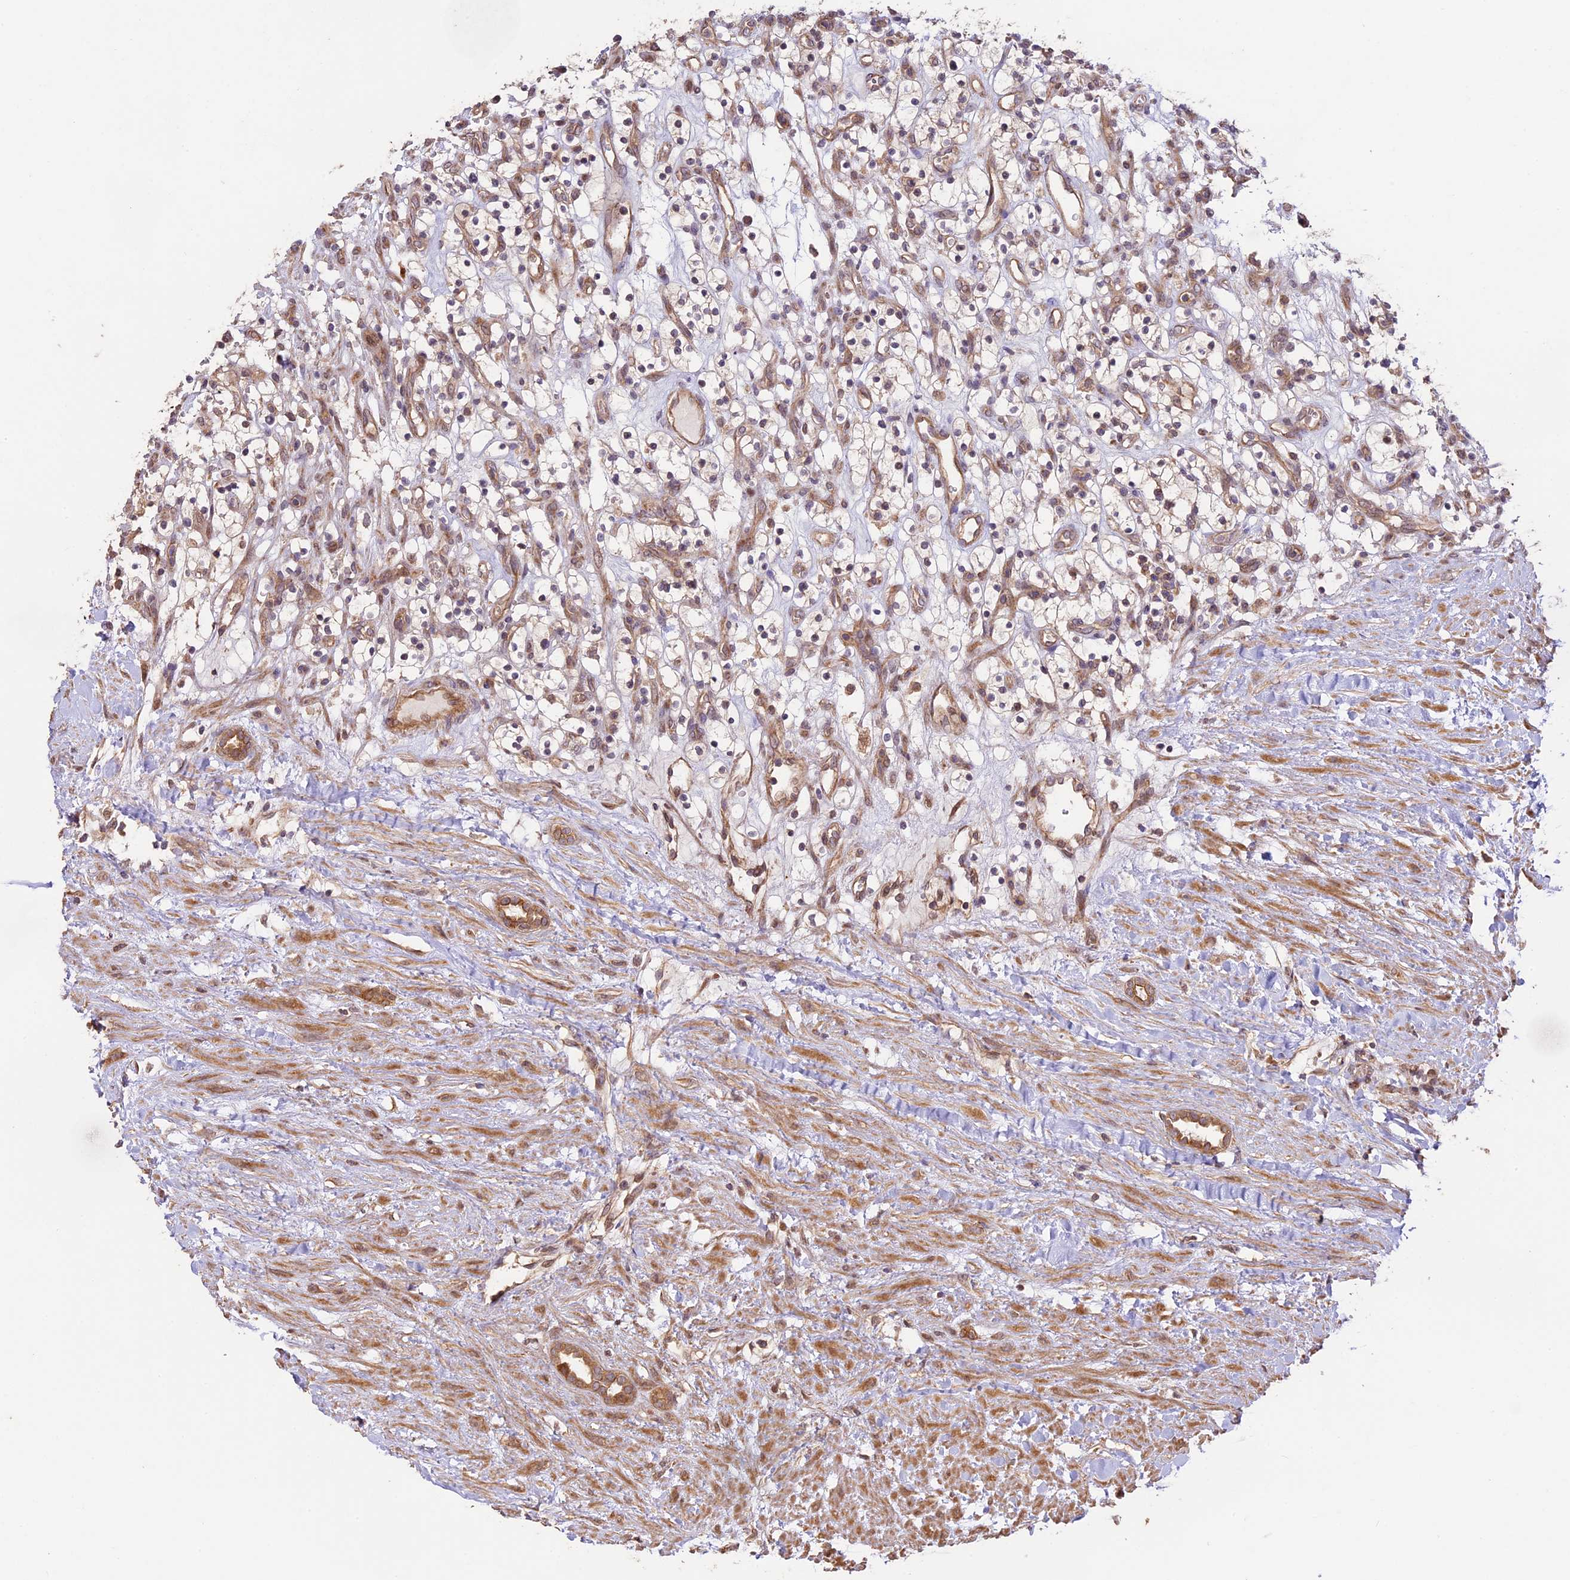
{"staining": {"intensity": "negative", "quantity": "none", "location": "none"}, "tissue": "renal cancer", "cell_type": "Tumor cells", "image_type": "cancer", "snomed": [{"axis": "morphology", "description": "Adenocarcinoma, NOS"}, {"axis": "topography", "description": "Kidney"}], "caption": "Tumor cells show no significant positivity in renal cancer.", "gene": "BCAS4", "patient": {"sex": "female", "age": 57}}